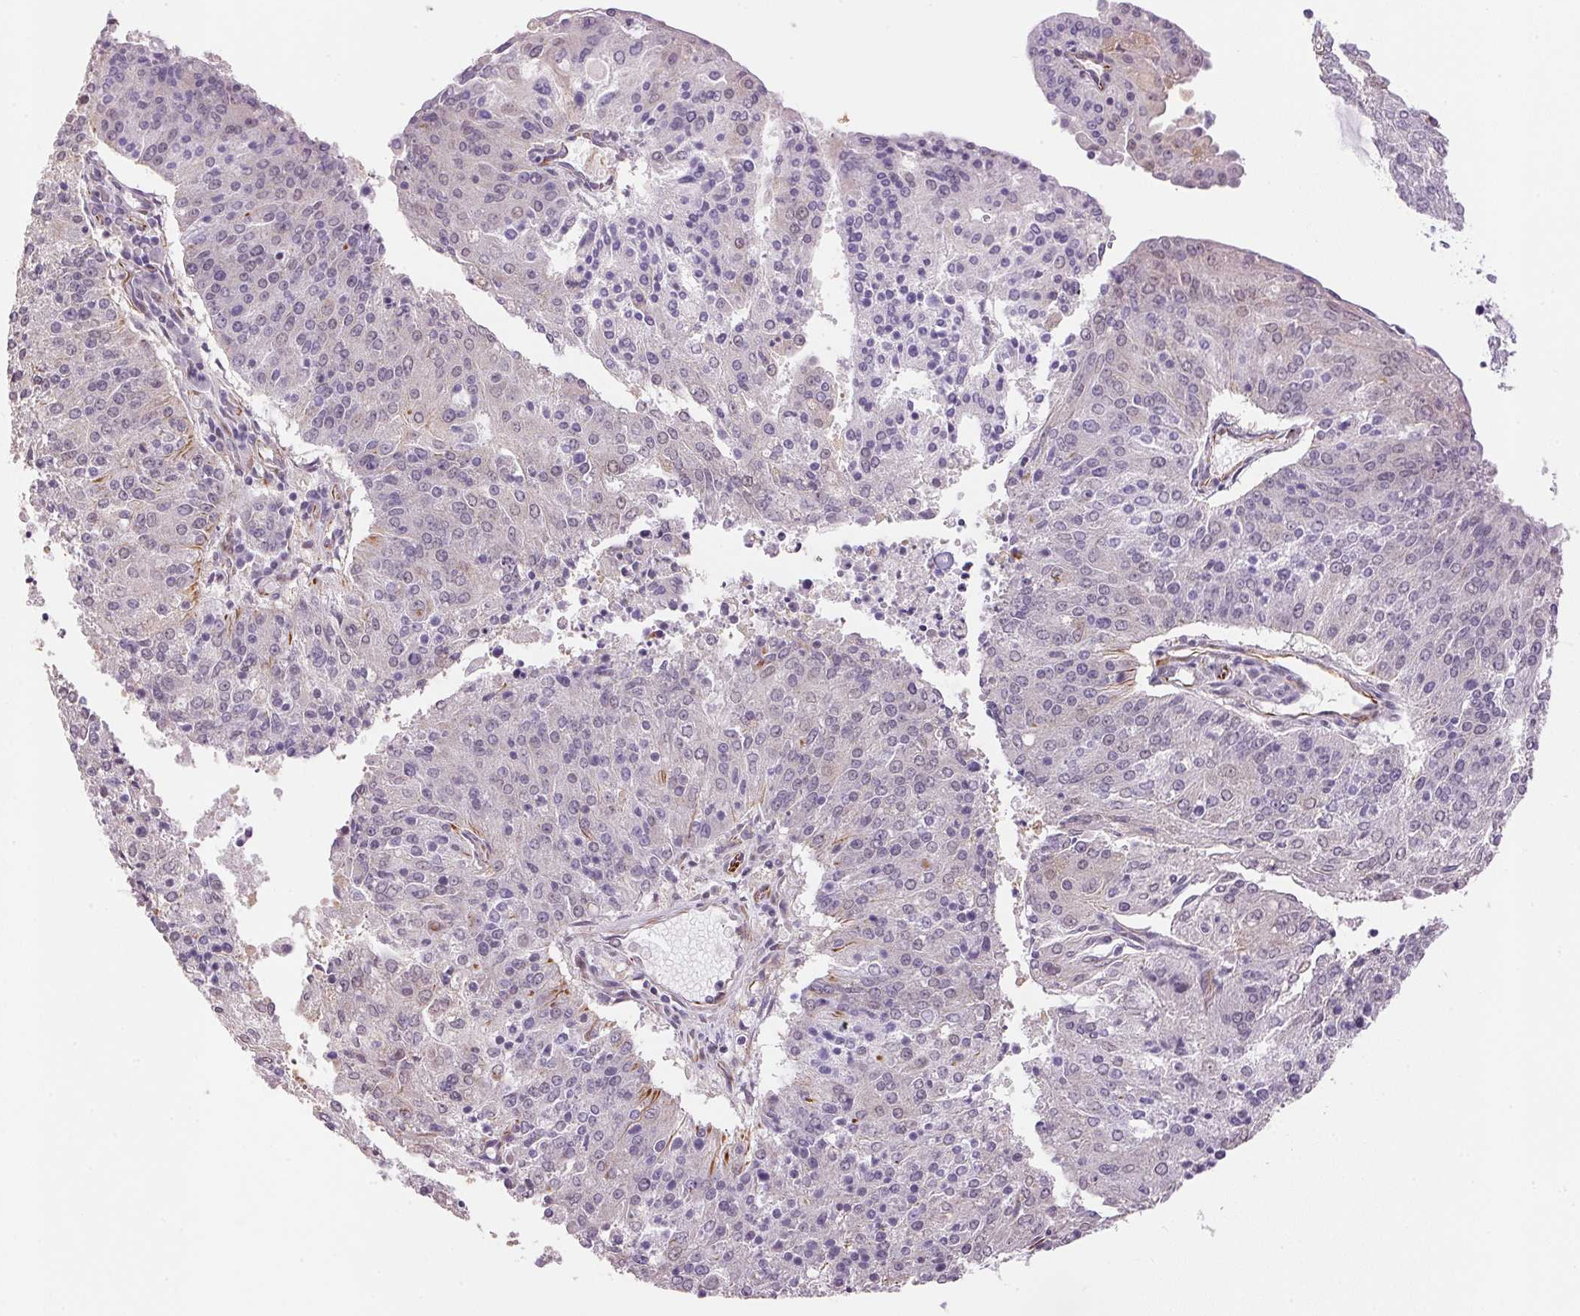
{"staining": {"intensity": "negative", "quantity": "none", "location": "none"}, "tissue": "endometrial cancer", "cell_type": "Tumor cells", "image_type": "cancer", "snomed": [{"axis": "morphology", "description": "Adenocarcinoma, NOS"}, {"axis": "topography", "description": "Endometrium"}], "caption": "Immunohistochemistry (IHC) histopathology image of human adenocarcinoma (endometrial) stained for a protein (brown), which demonstrates no staining in tumor cells. (DAB IHC with hematoxylin counter stain).", "gene": "GYG2", "patient": {"sex": "female", "age": 82}}